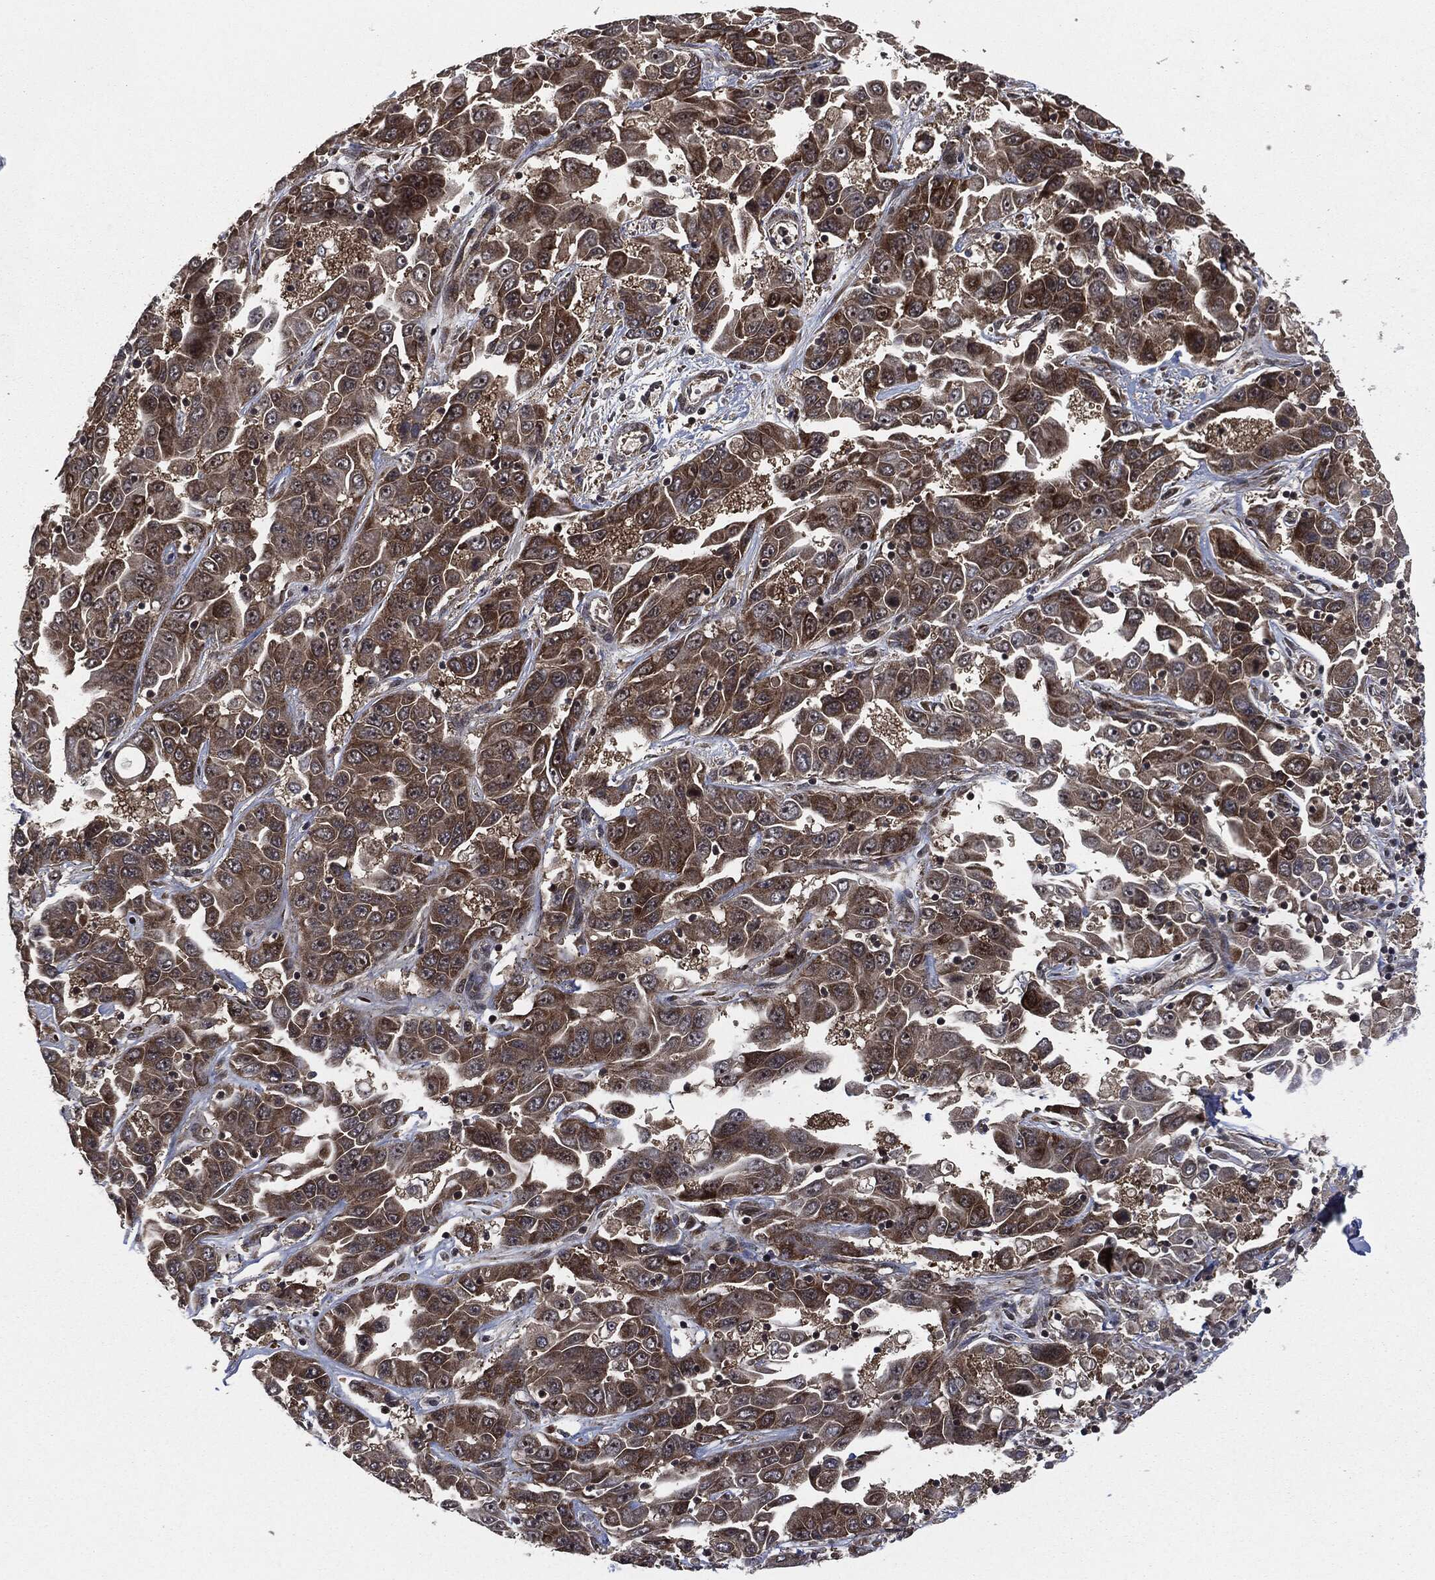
{"staining": {"intensity": "moderate", "quantity": ">75%", "location": "cytoplasmic/membranous"}, "tissue": "liver cancer", "cell_type": "Tumor cells", "image_type": "cancer", "snomed": [{"axis": "morphology", "description": "Cholangiocarcinoma"}, {"axis": "topography", "description": "Liver"}], "caption": "Moderate cytoplasmic/membranous protein positivity is seen in about >75% of tumor cells in liver cancer.", "gene": "HRAS", "patient": {"sex": "female", "age": 52}}